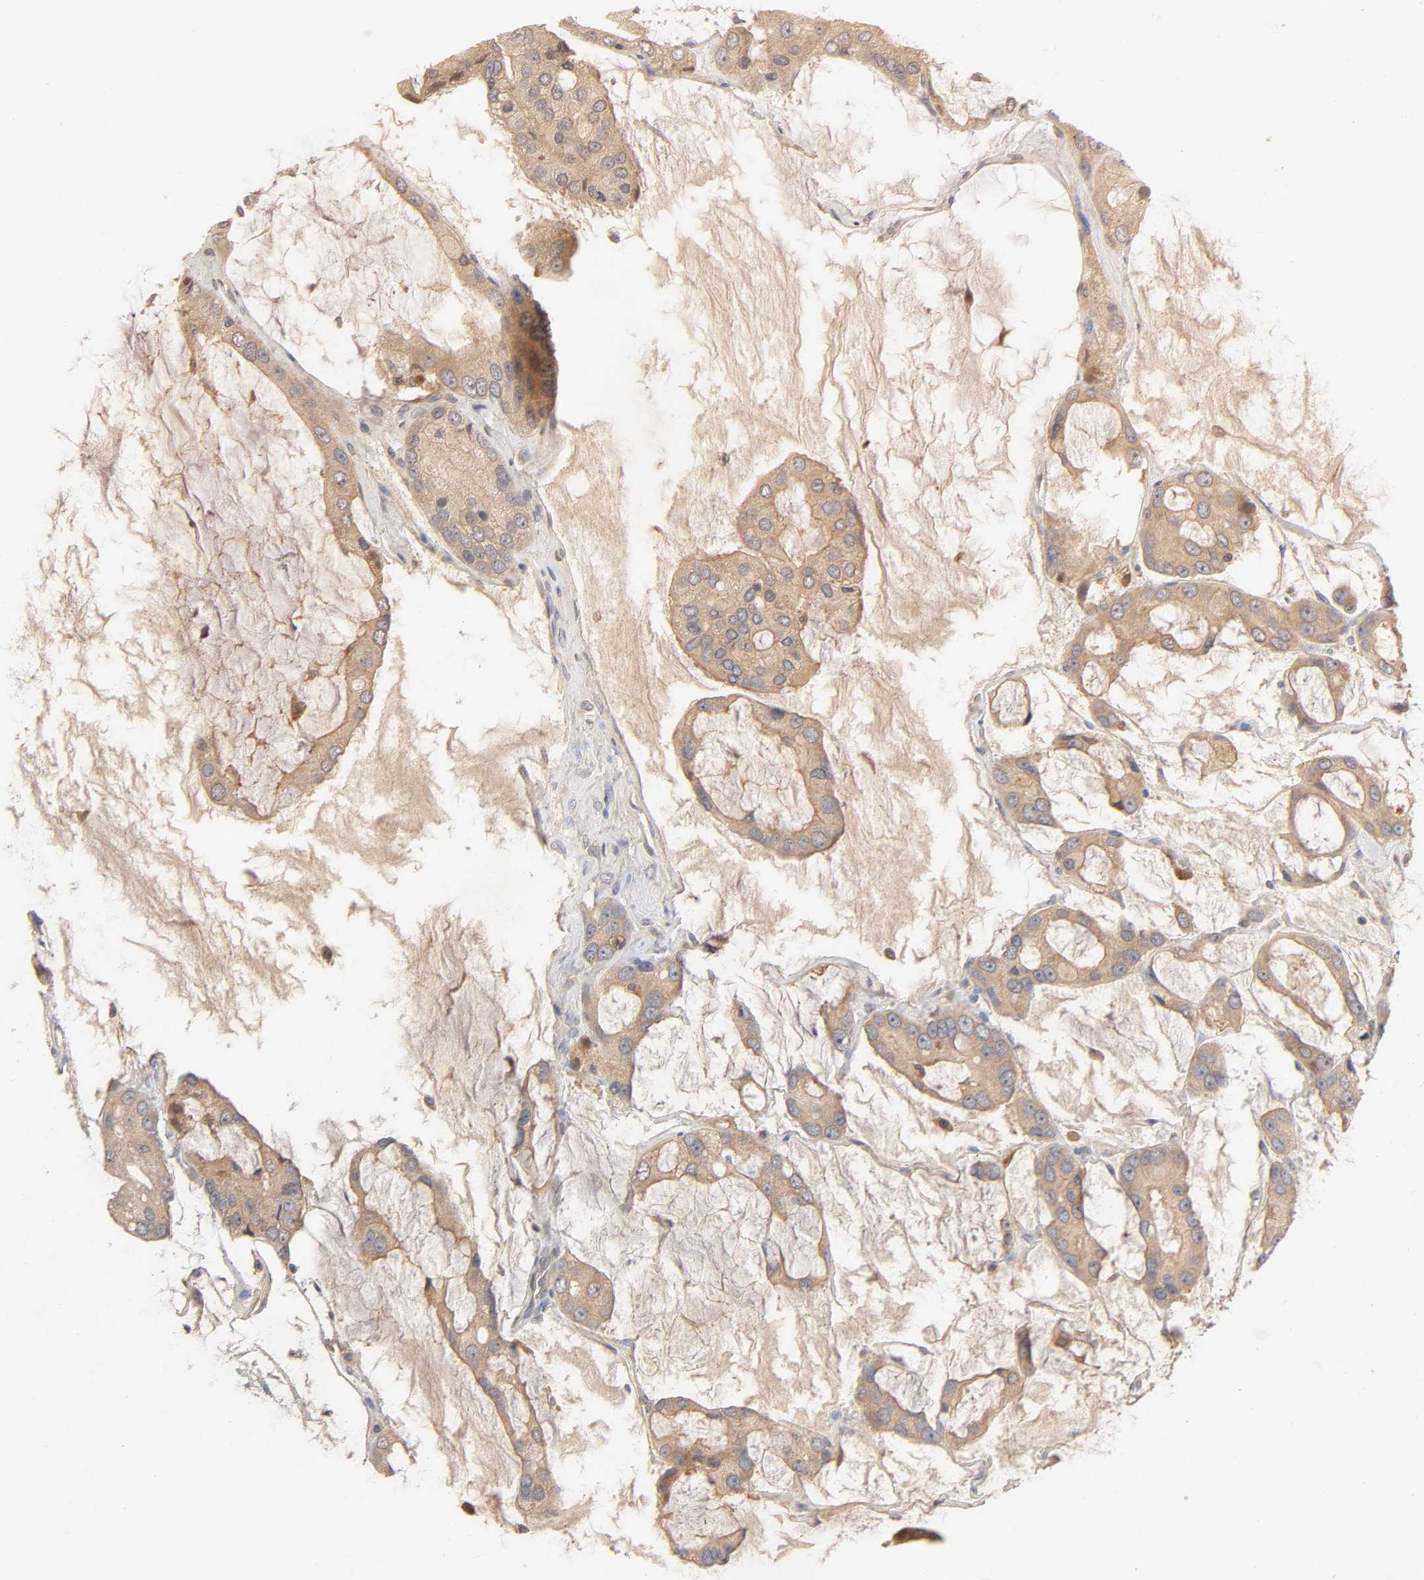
{"staining": {"intensity": "moderate", "quantity": ">75%", "location": "cytoplasmic/membranous"}, "tissue": "prostate cancer", "cell_type": "Tumor cells", "image_type": "cancer", "snomed": [{"axis": "morphology", "description": "Adenocarcinoma, High grade"}, {"axis": "topography", "description": "Prostate"}], "caption": "Immunohistochemical staining of prostate cancer shows moderate cytoplasmic/membranous protein expression in approximately >75% of tumor cells.", "gene": "CPB2", "patient": {"sex": "male", "age": 67}}